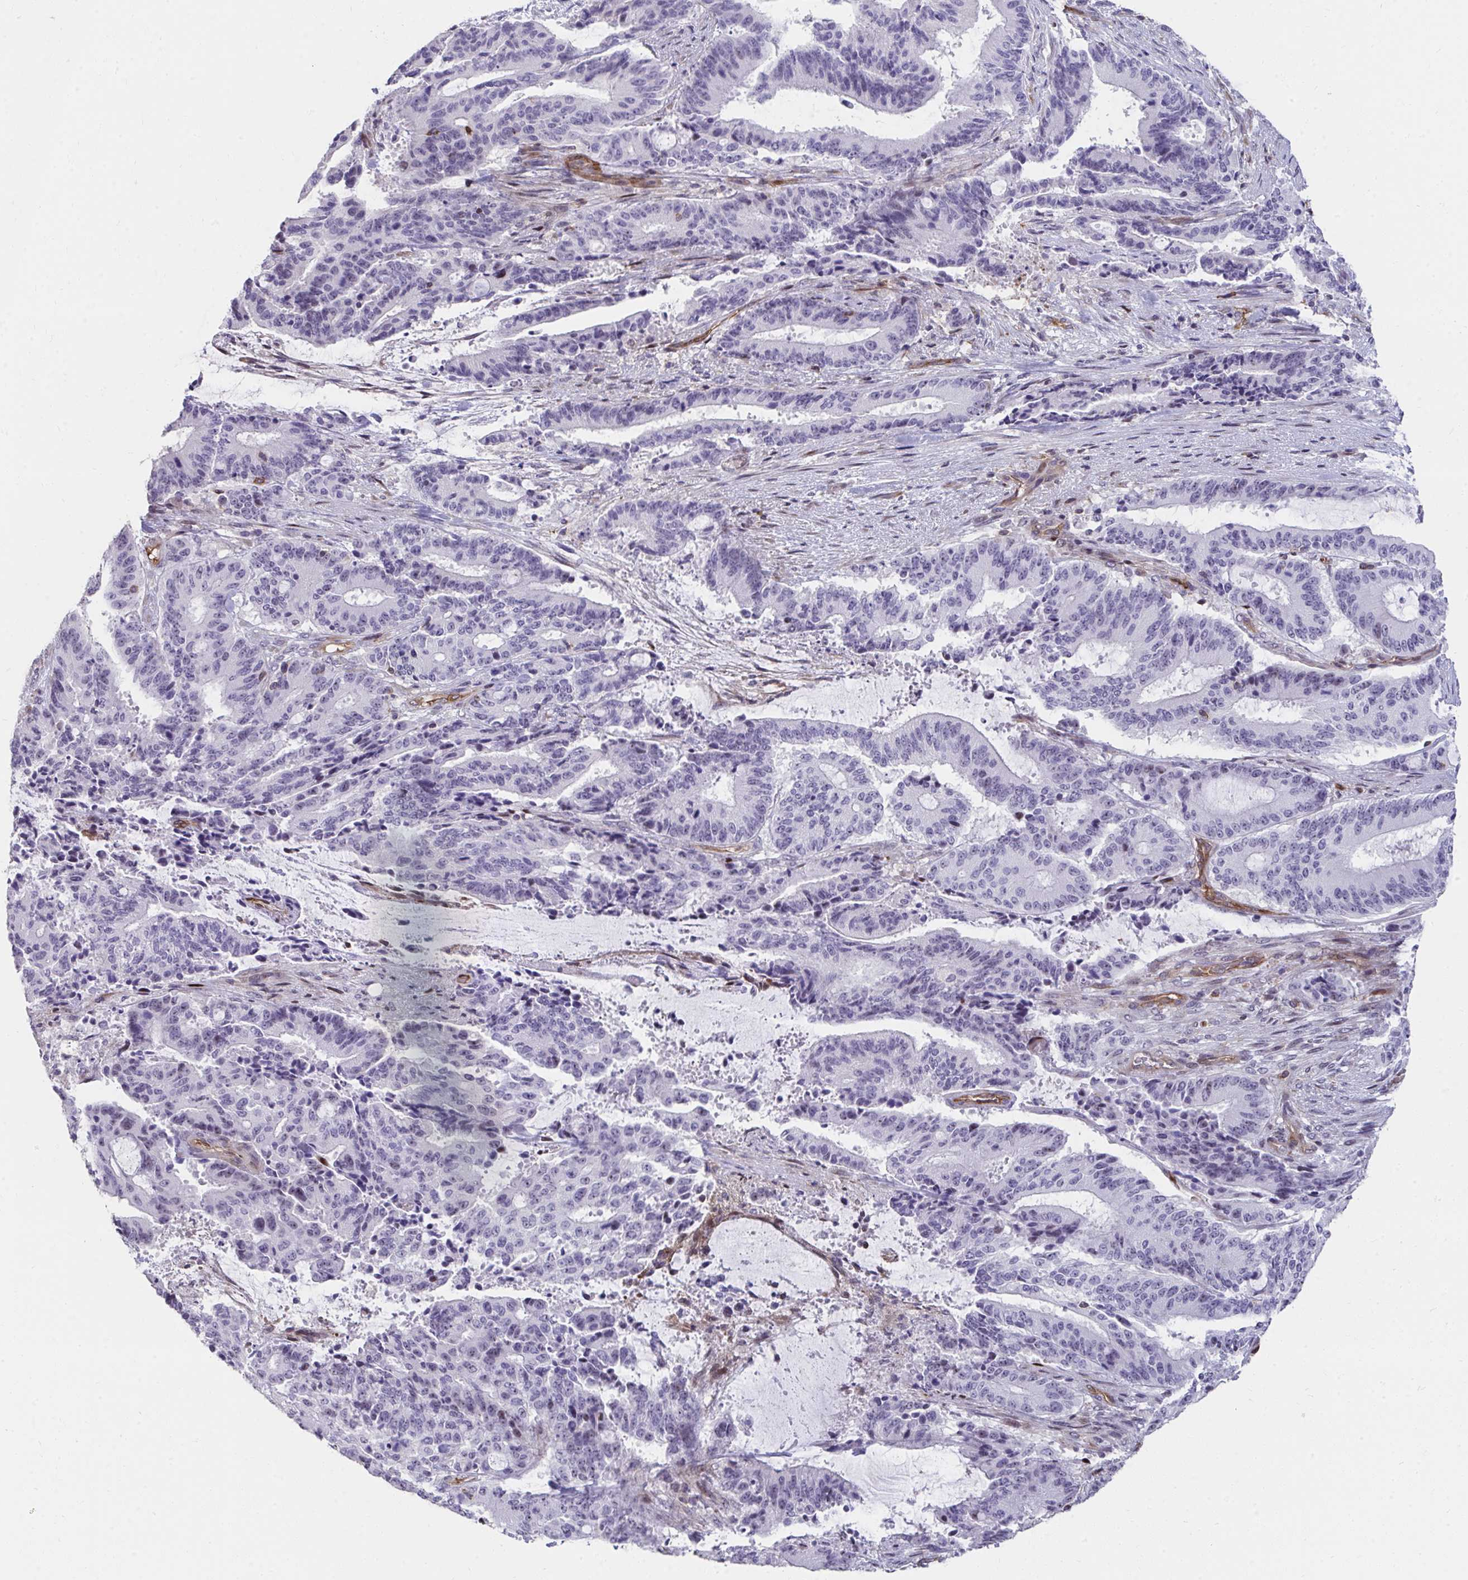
{"staining": {"intensity": "negative", "quantity": "none", "location": "none"}, "tissue": "liver cancer", "cell_type": "Tumor cells", "image_type": "cancer", "snomed": [{"axis": "morphology", "description": "Normal tissue, NOS"}, {"axis": "morphology", "description": "Cholangiocarcinoma"}, {"axis": "topography", "description": "Liver"}, {"axis": "topography", "description": "Peripheral nerve tissue"}], "caption": "A histopathology image of liver cancer stained for a protein exhibits no brown staining in tumor cells.", "gene": "FOXN3", "patient": {"sex": "female", "age": 73}}